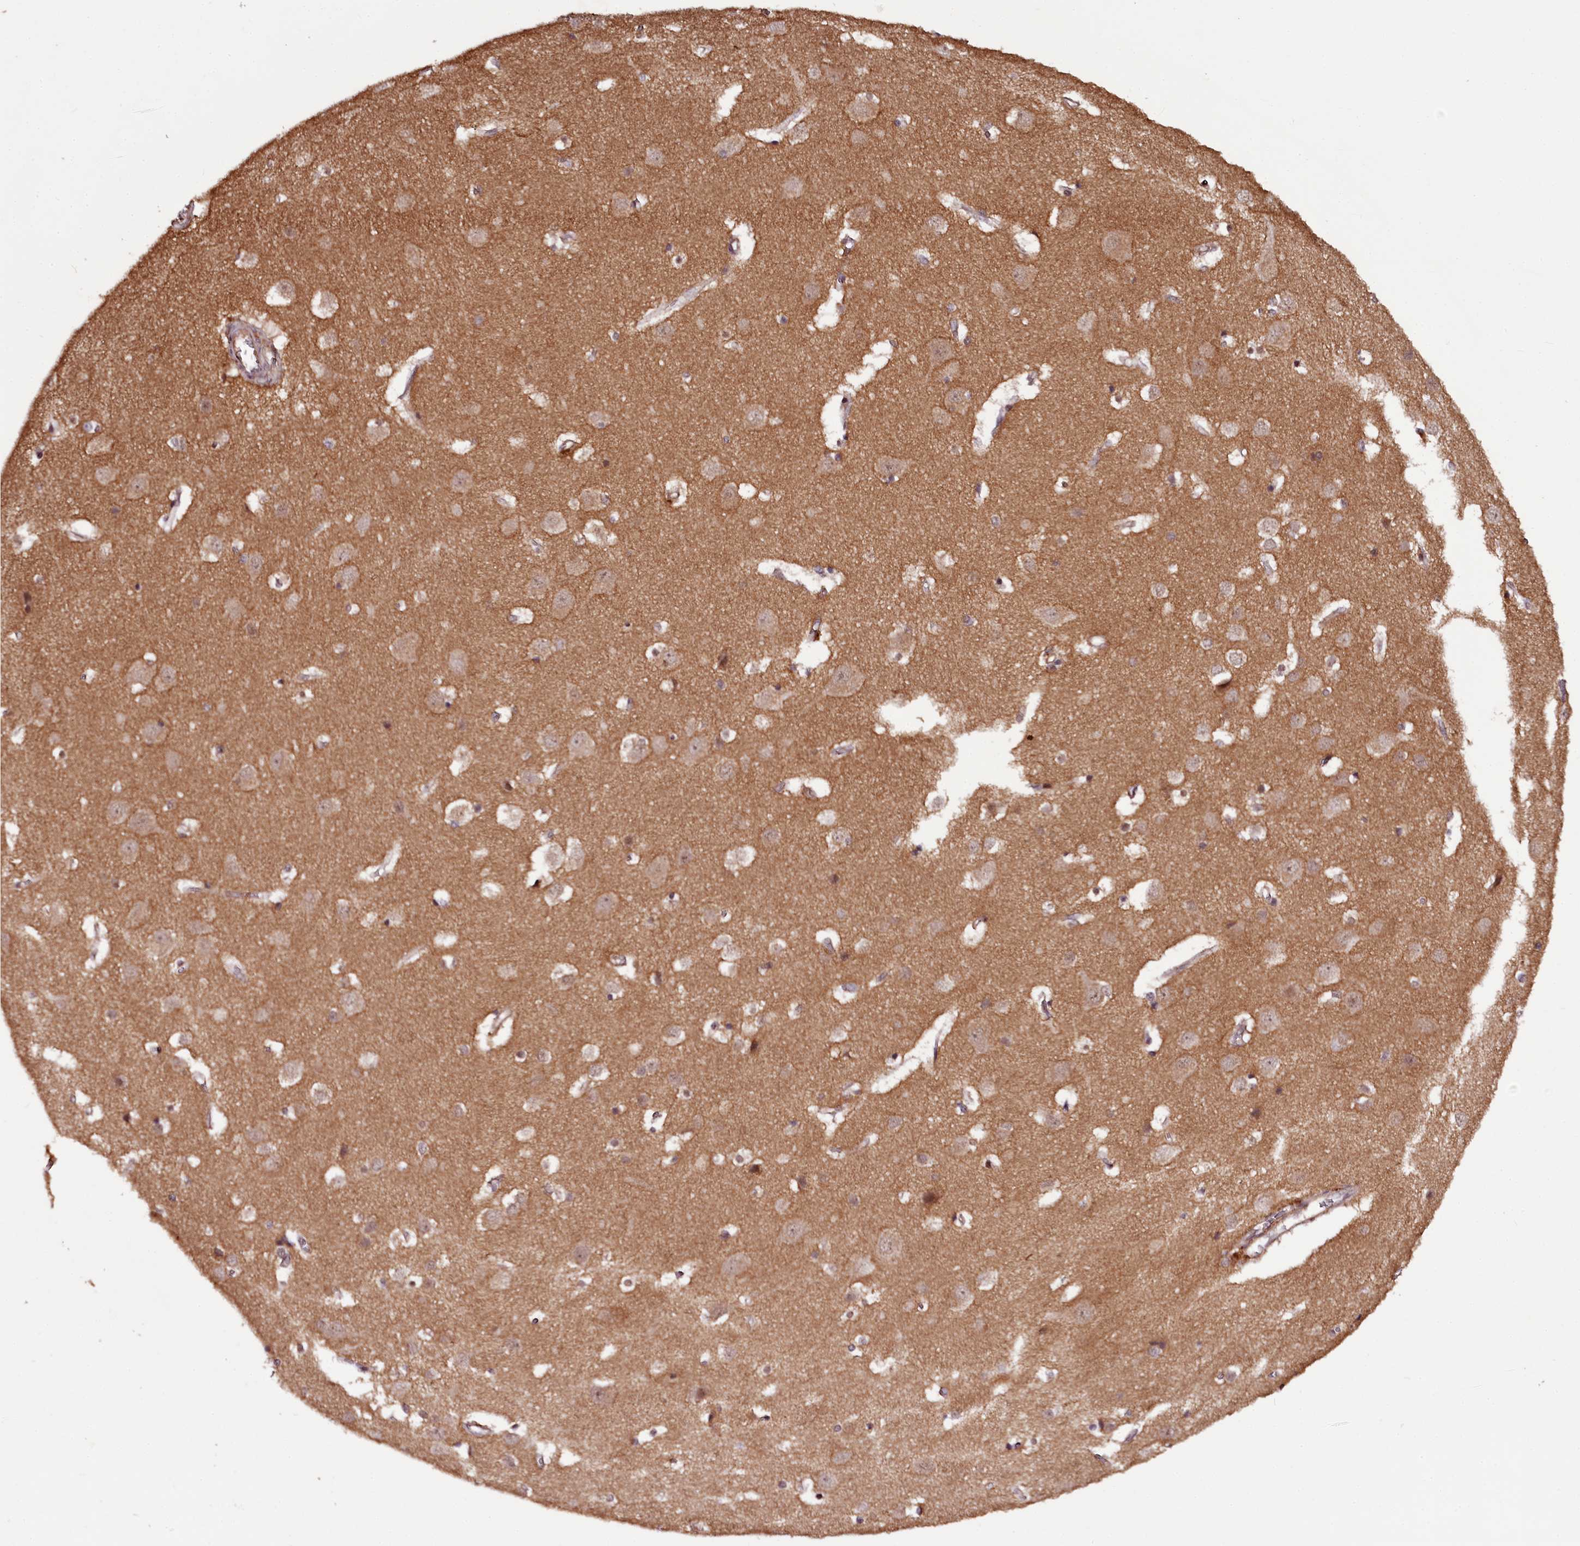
{"staining": {"intensity": "moderate", "quantity": ">75%", "location": "cytoplasmic/membranous"}, "tissue": "cerebral cortex", "cell_type": "Endothelial cells", "image_type": "normal", "snomed": [{"axis": "morphology", "description": "Normal tissue, NOS"}, {"axis": "topography", "description": "Cerebral cortex"}], "caption": "Normal cerebral cortex reveals moderate cytoplasmic/membranous expression in about >75% of endothelial cells, visualized by immunohistochemistry. The staining was performed using DAB (3,3'-diaminobenzidine) to visualize the protein expression in brown, while the nuclei were stained in blue with hematoxylin (Magnification: 20x).", "gene": "MAML3", "patient": {"sex": "male", "age": 54}}